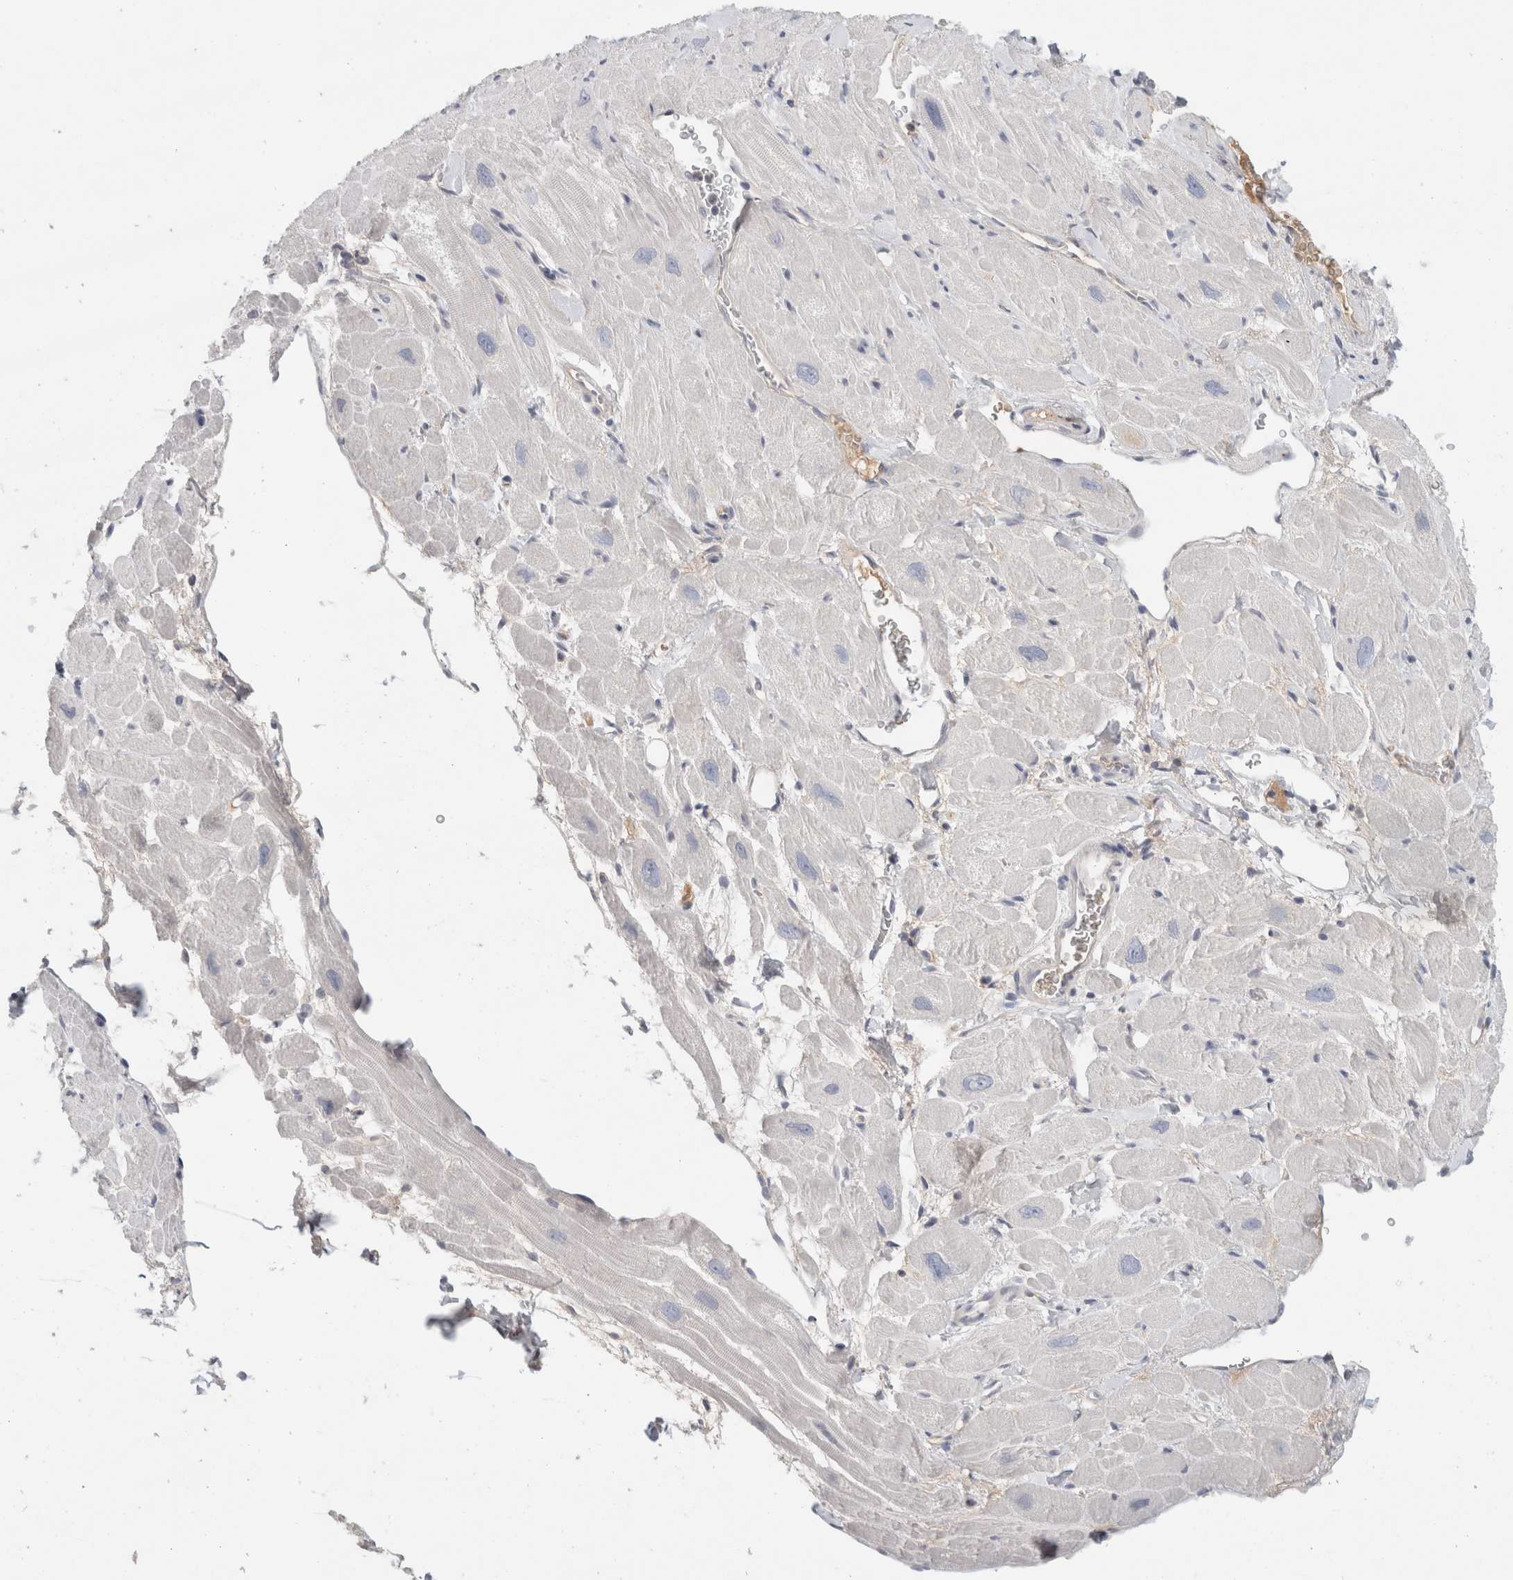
{"staining": {"intensity": "negative", "quantity": "none", "location": "none"}, "tissue": "heart muscle", "cell_type": "Cardiomyocytes", "image_type": "normal", "snomed": [{"axis": "morphology", "description": "Normal tissue, NOS"}, {"axis": "topography", "description": "Heart"}], "caption": "There is no significant staining in cardiomyocytes of heart muscle. (Brightfield microscopy of DAB (3,3'-diaminobenzidine) IHC at high magnification).", "gene": "STK31", "patient": {"sex": "male", "age": 49}}